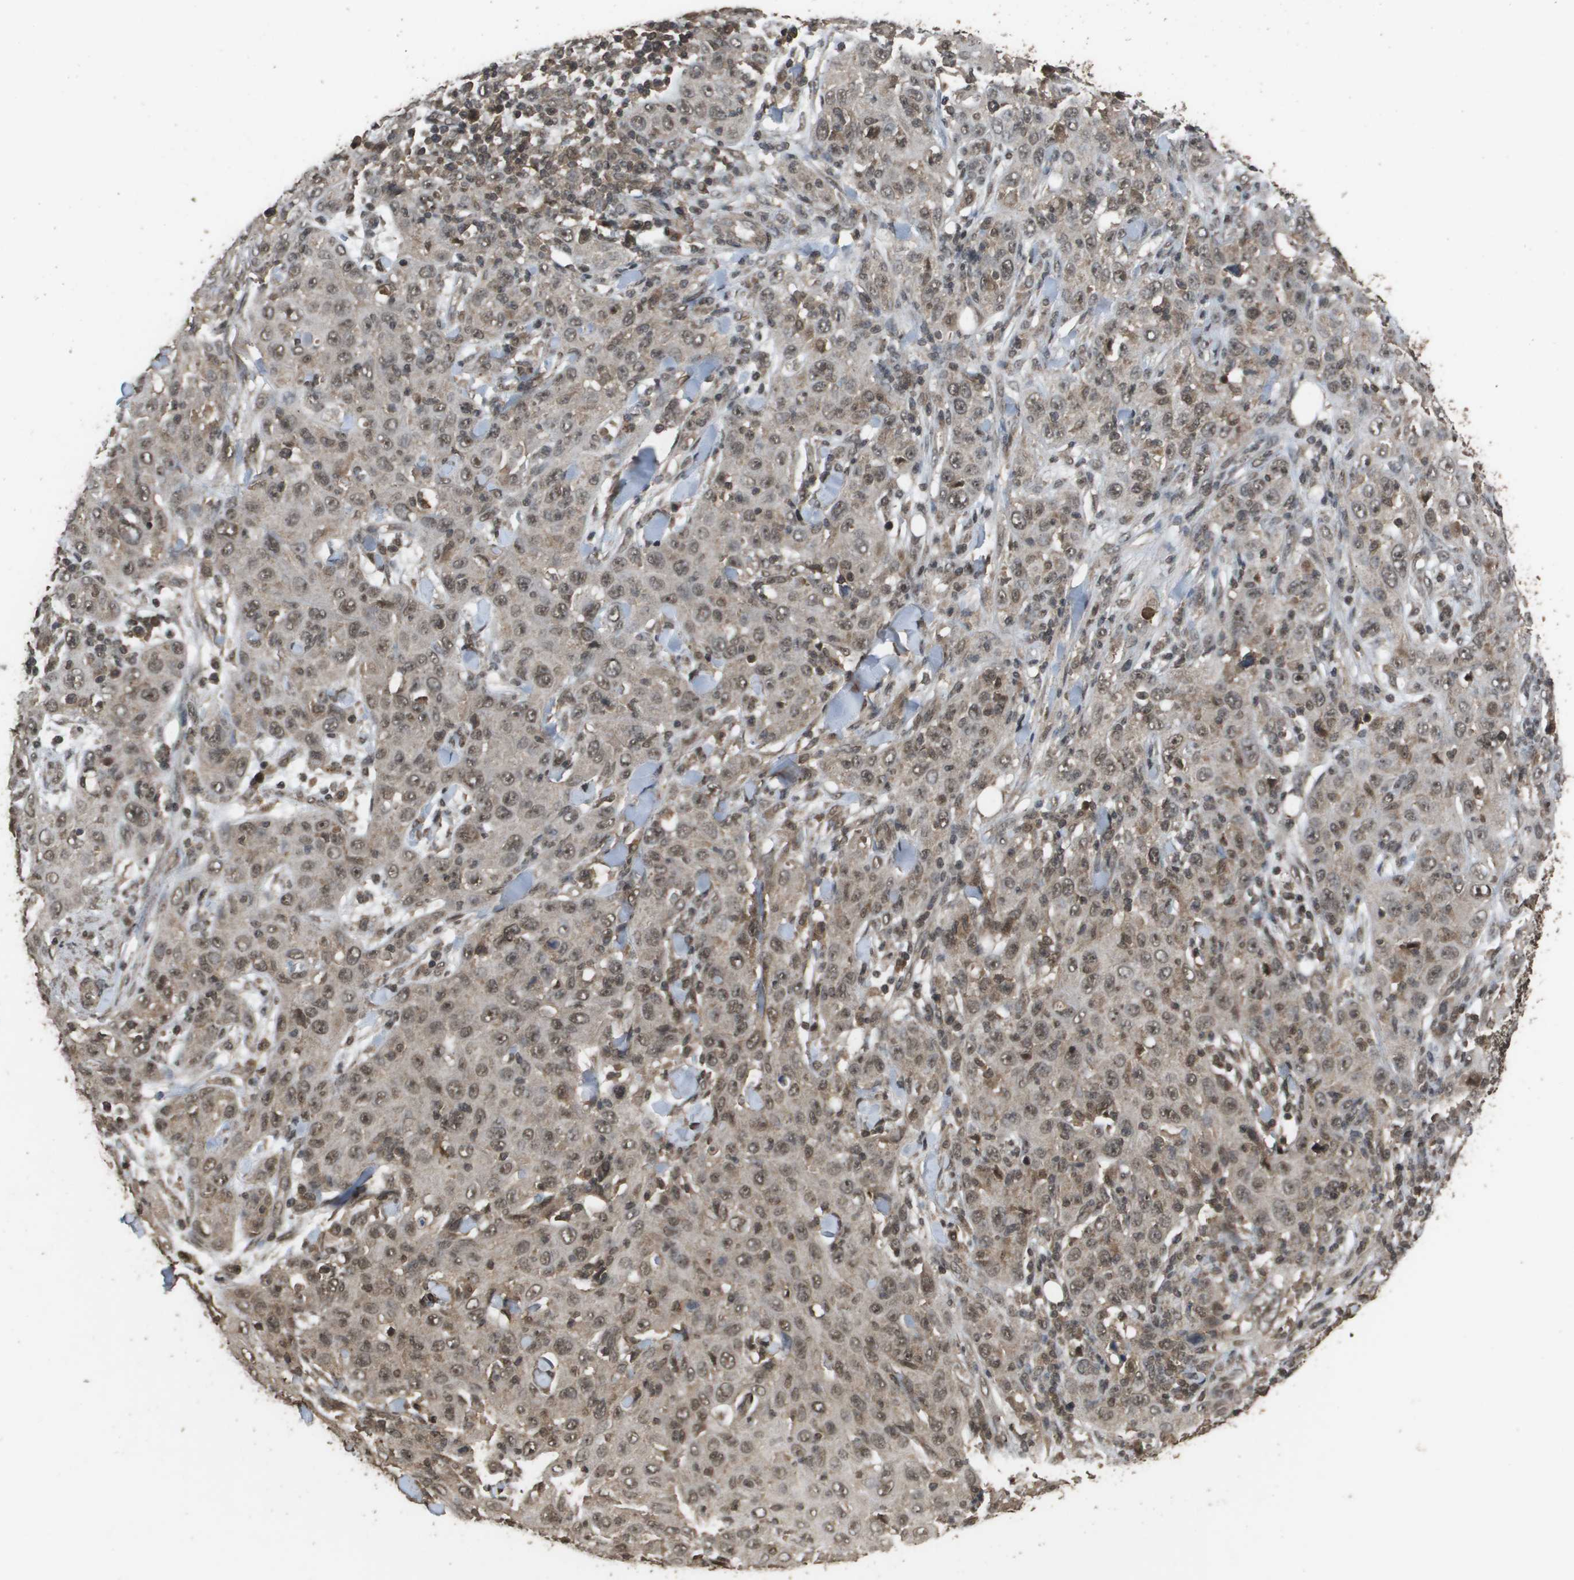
{"staining": {"intensity": "weak", "quantity": ">75%", "location": "cytoplasmic/membranous,nuclear"}, "tissue": "skin cancer", "cell_type": "Tumor cells", "image_type": "cancer", "snomed": [{"axis": "morphology", "description": "Squamous cell carcinoma, NOS"}, {"axis": "topography", "description": "Skin"}], "caption": "About >75% of tumor cells in human skin cancer (squamous cell carcinoma) show weak cytoplasmic/membranous and nuclear protein staining as visualized by brown immunohistochemical staining.", "gene": "AXIN2", "patient": {"sex": "female", "age": 88}}